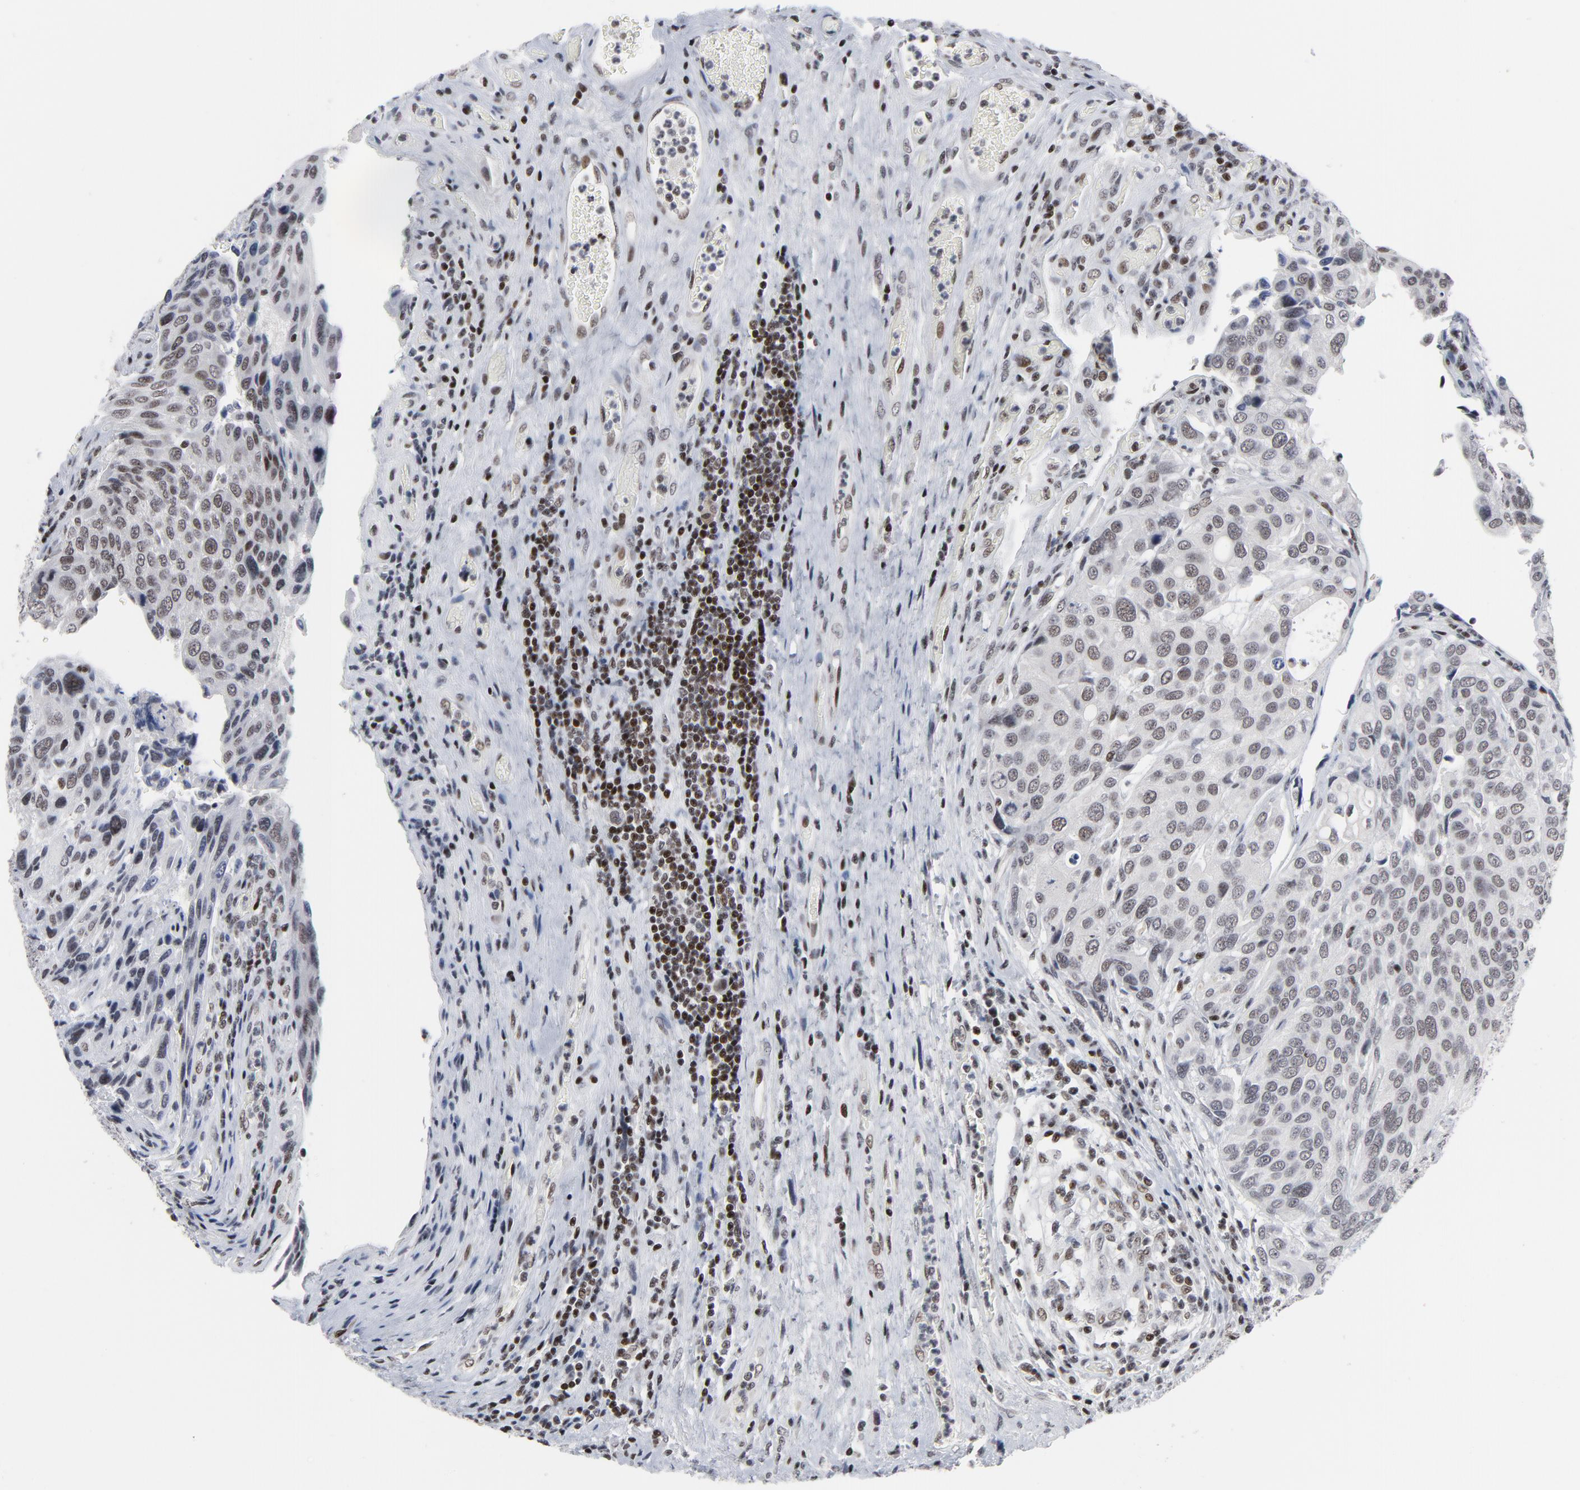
{"staining": {"intensity": "weak", "quantity": "25%-75%", "location": "nuclear"}, "tissue": "urothelial cancer", "cell_type": "Tumor cells", "image_type": "cancer", "snomed": [{"axis": "morphology", "description": "Urothelial carcinoma, High grade"}, {"axis": "topography", "description": "Urinary bladder"}], "caption": "Immunohistochemistry (DAB (3,3'-diaminobenzidine)) staining of human high-grade urothelial carcinoma exhibits weak nuclear protein expression in approximately 25%-75% of tumor cells. (DAB (3,3'-diaminobenzidine) IHC, brown staining for protein, blue staining for nuclei).", "gene": "GABPA", "patient": {"sex": "male", "age": 50}}